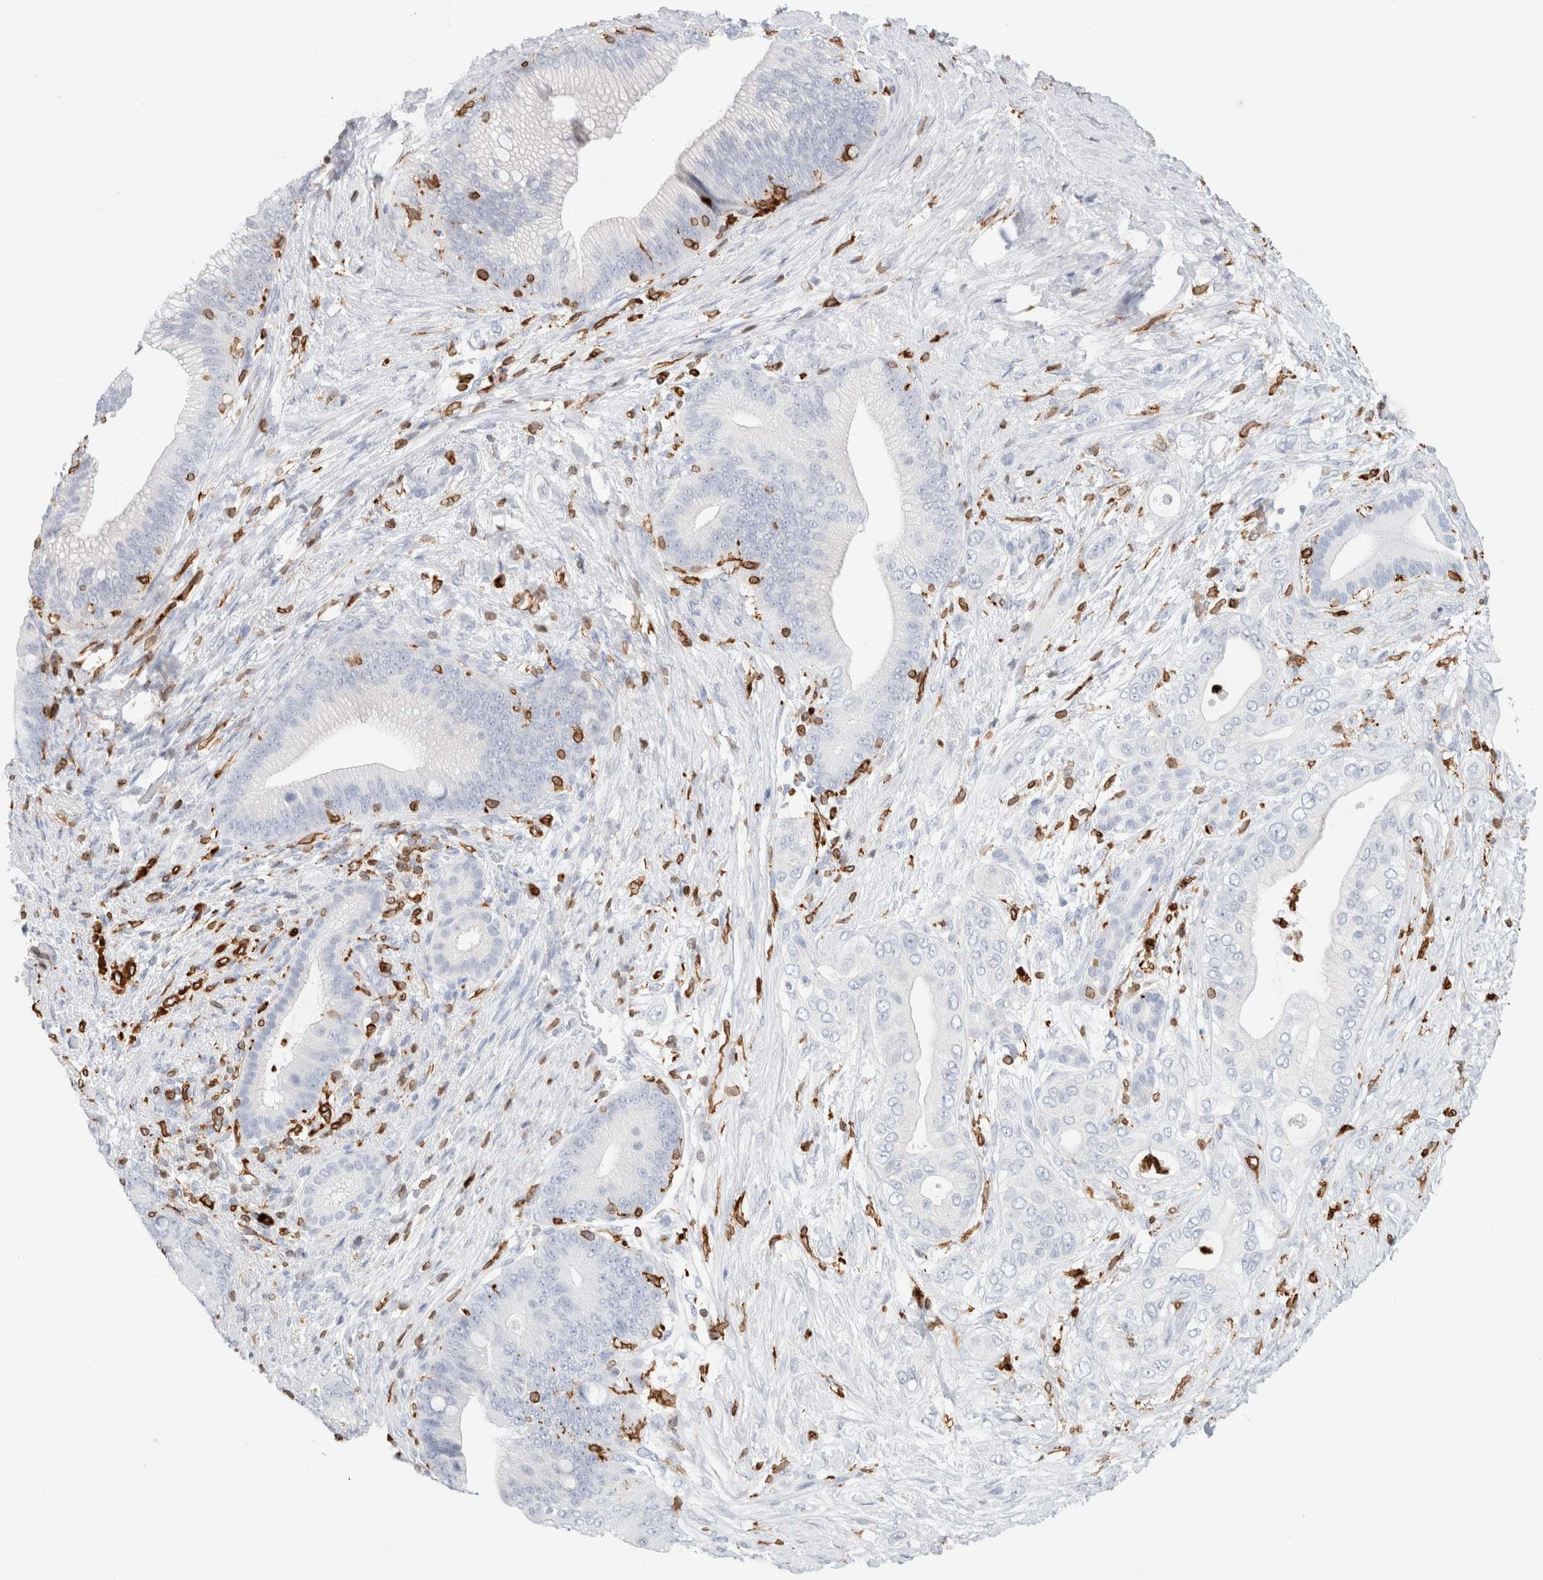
{"staining": {"intensity": "negative", "quantity": "none", "location": "none"}, "tissue": "pancreatic cancer", "cell_type": "Tumor cells", "image_type": "cancer", "snomed": [{"axis": "morphology", "description": "Adenocarcinoma, NOS"}, {"axis": "topography", "description": "Pancreas"}], "caption": "IHC micrograph of pancreatic cancer (adenocarcinoma) stained for a protein (brown), which exhibits no staining in tumor cells.", "gene": "ALOX5AP", "patient": {"sex": "male", "age": 53}}